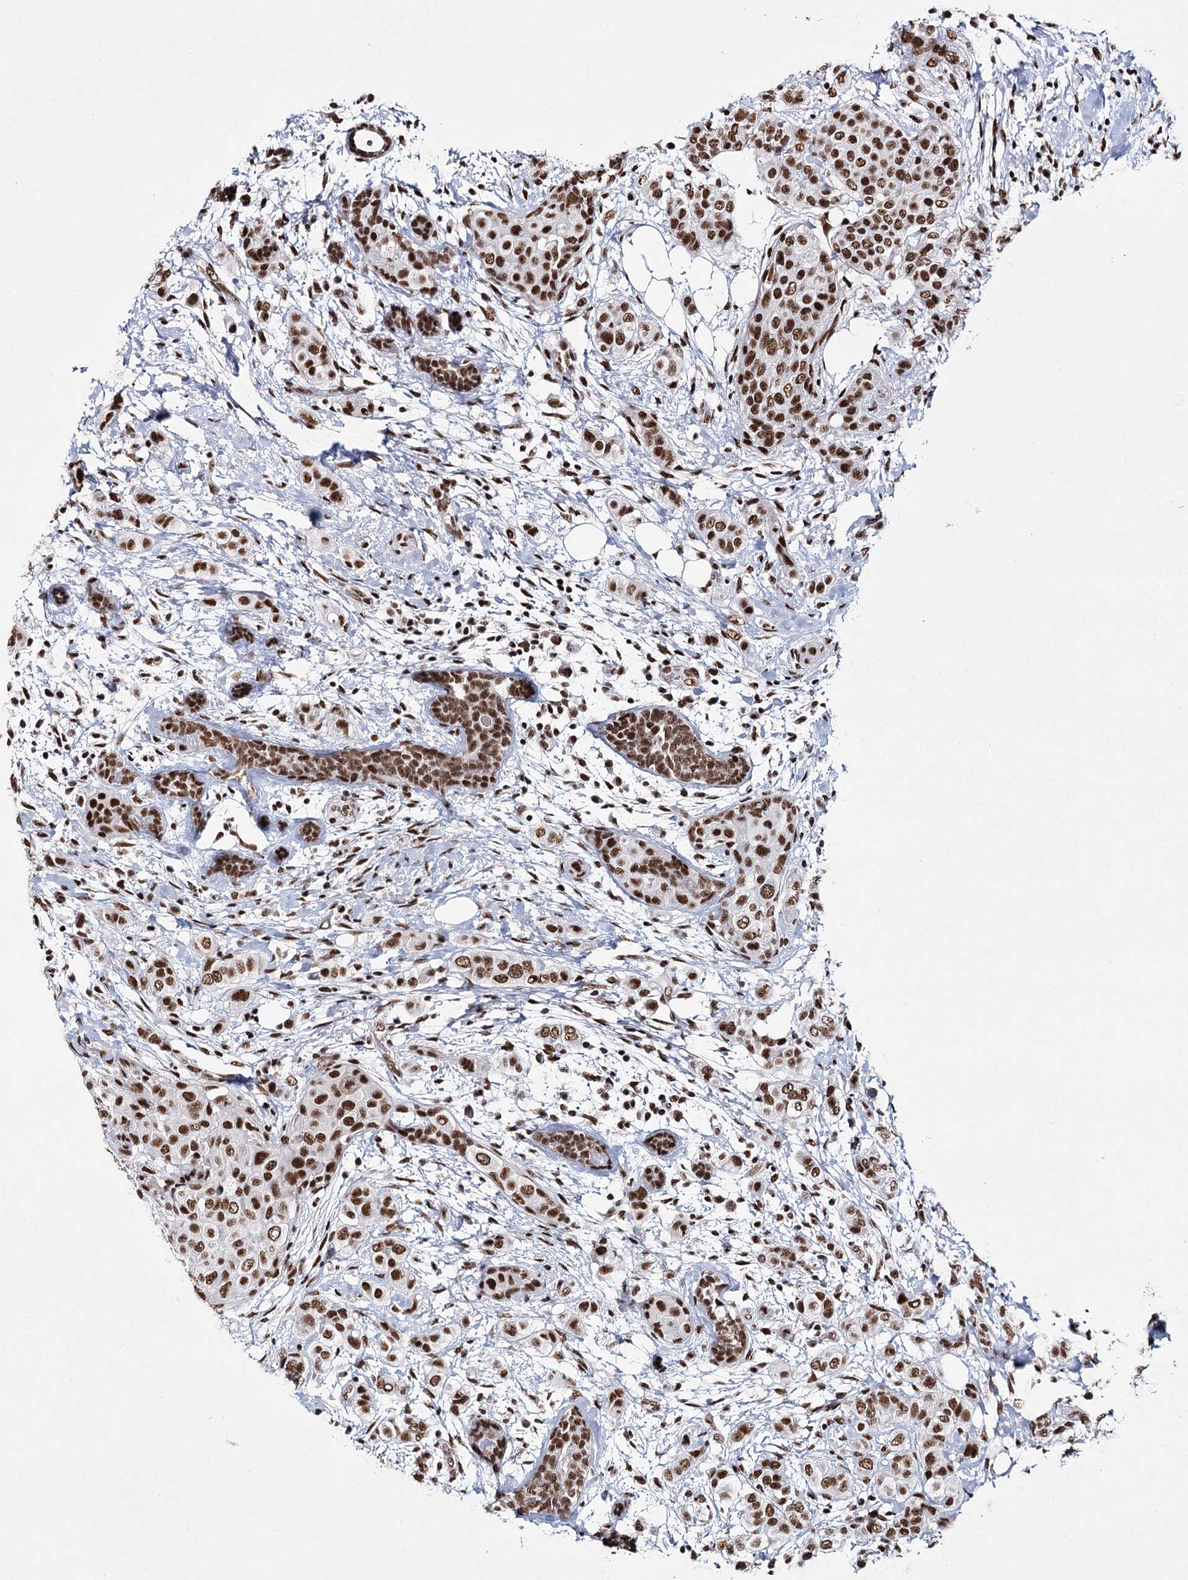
{"staining": {"intensity": "moderate", "quantity": ">75%", "location": "nuclear"}, "tissue": "breast cancer", "cell_type": "Tumor cells", "image_type": "cancer", "snomed": [{"axis": "morphology", "description": "Lobular carcinoma"}, {"axis": "topography", "description": "Breast"}], "caption": "Moderate nuclear protein staining is appreciated in about >75% of tumor cells in lobular carcinoma (breast).", "gene": "SCAF8", "patient": {"sex": "female", "age": 51}}